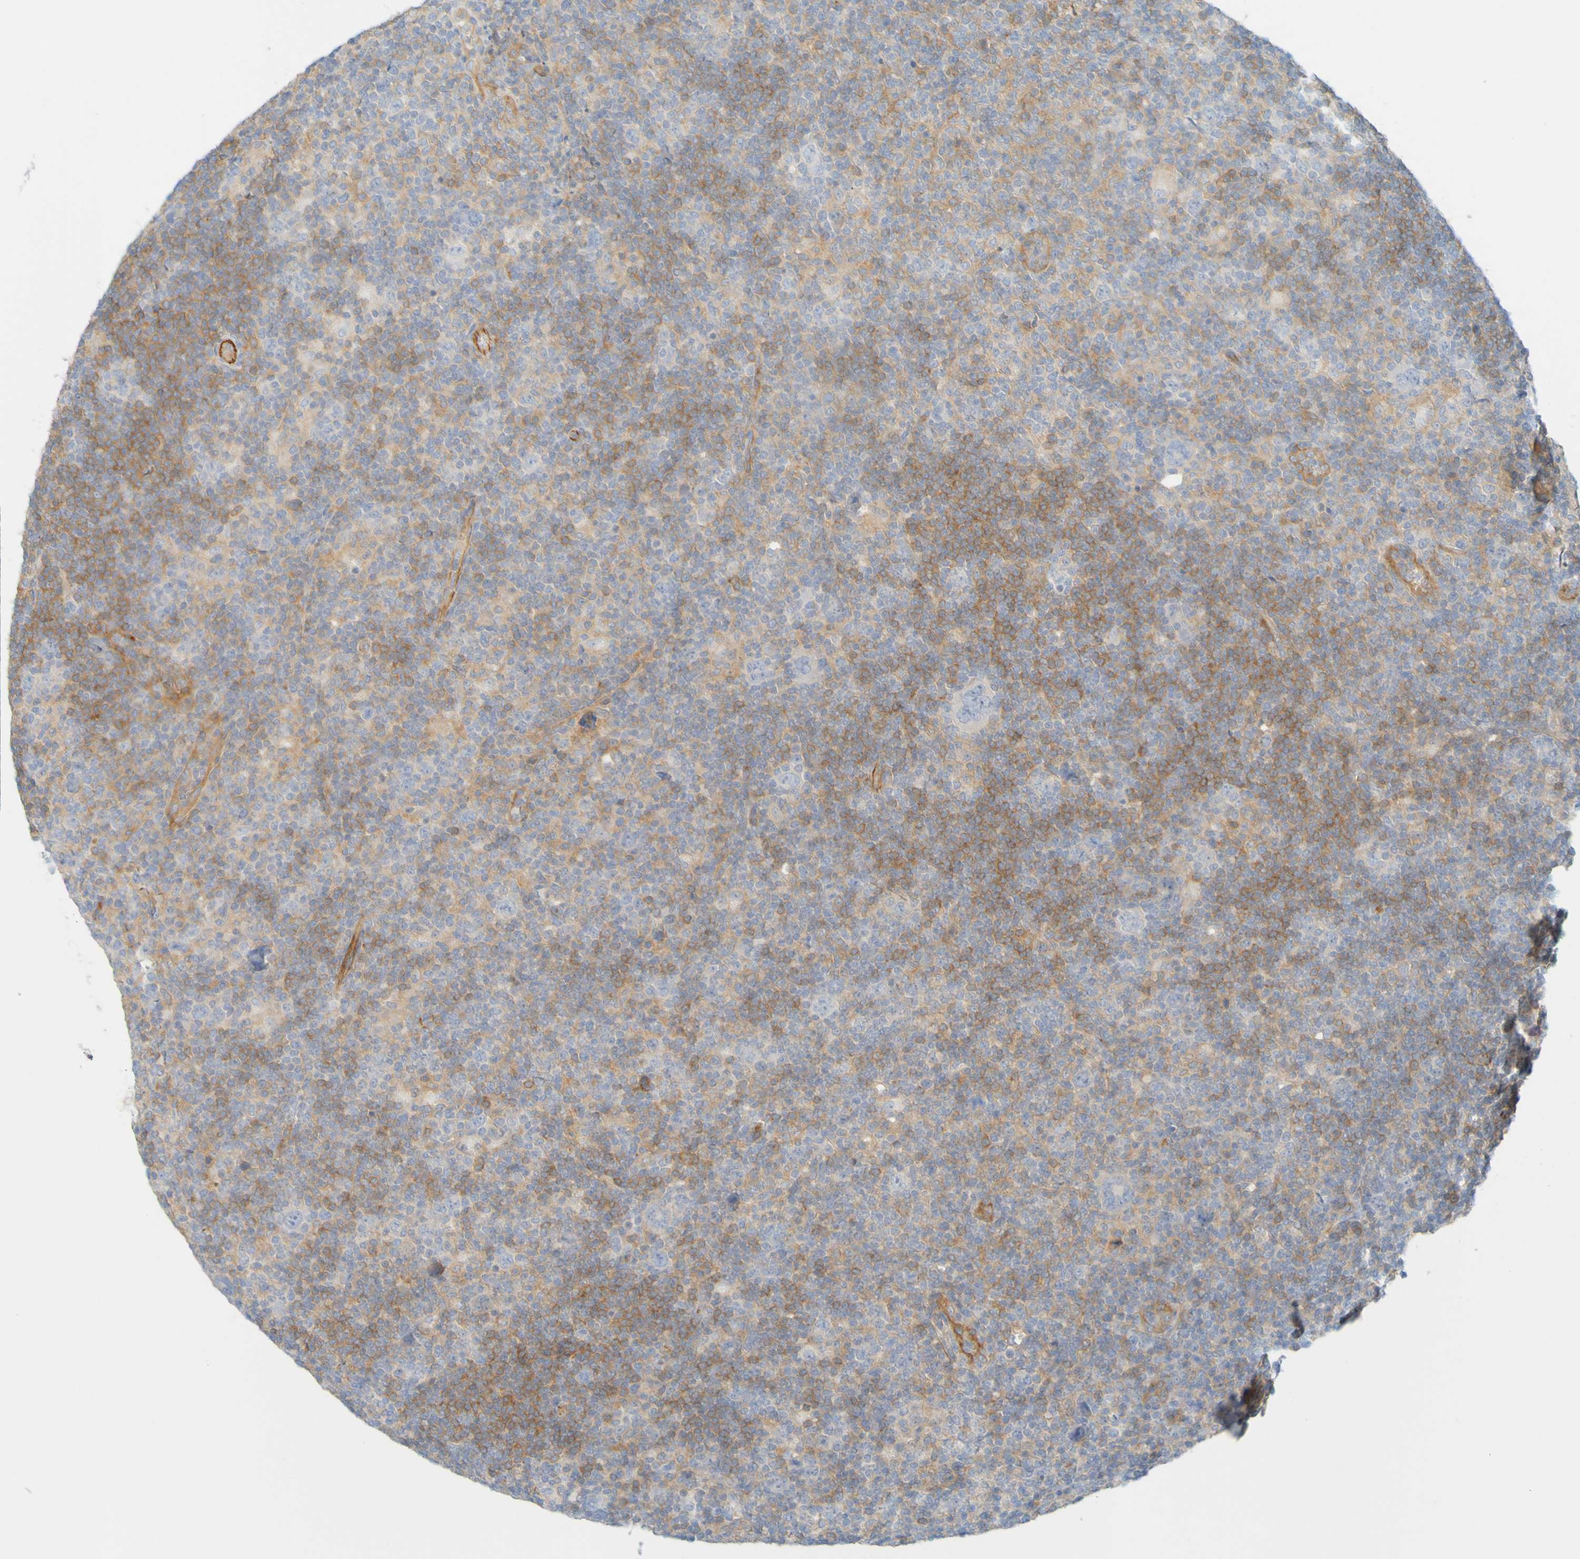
{"staining": {"intensity": "negative", "quantity": "none", "location": "none"}, "tissue": "lymphoma", "cell_type": "Tumor cells", "image_type": "cancer", "snomed": [{"axis": "morphology", "description": "Hodgkin's disease, NOS"}, {"axis": "topography", "description": "Lymph node"}], "caption": "There is no significant positivity in tumor cells of Hodgkin's disease.", "gene": "APPL1", "patient": {"sex": "female", "age": 57}}